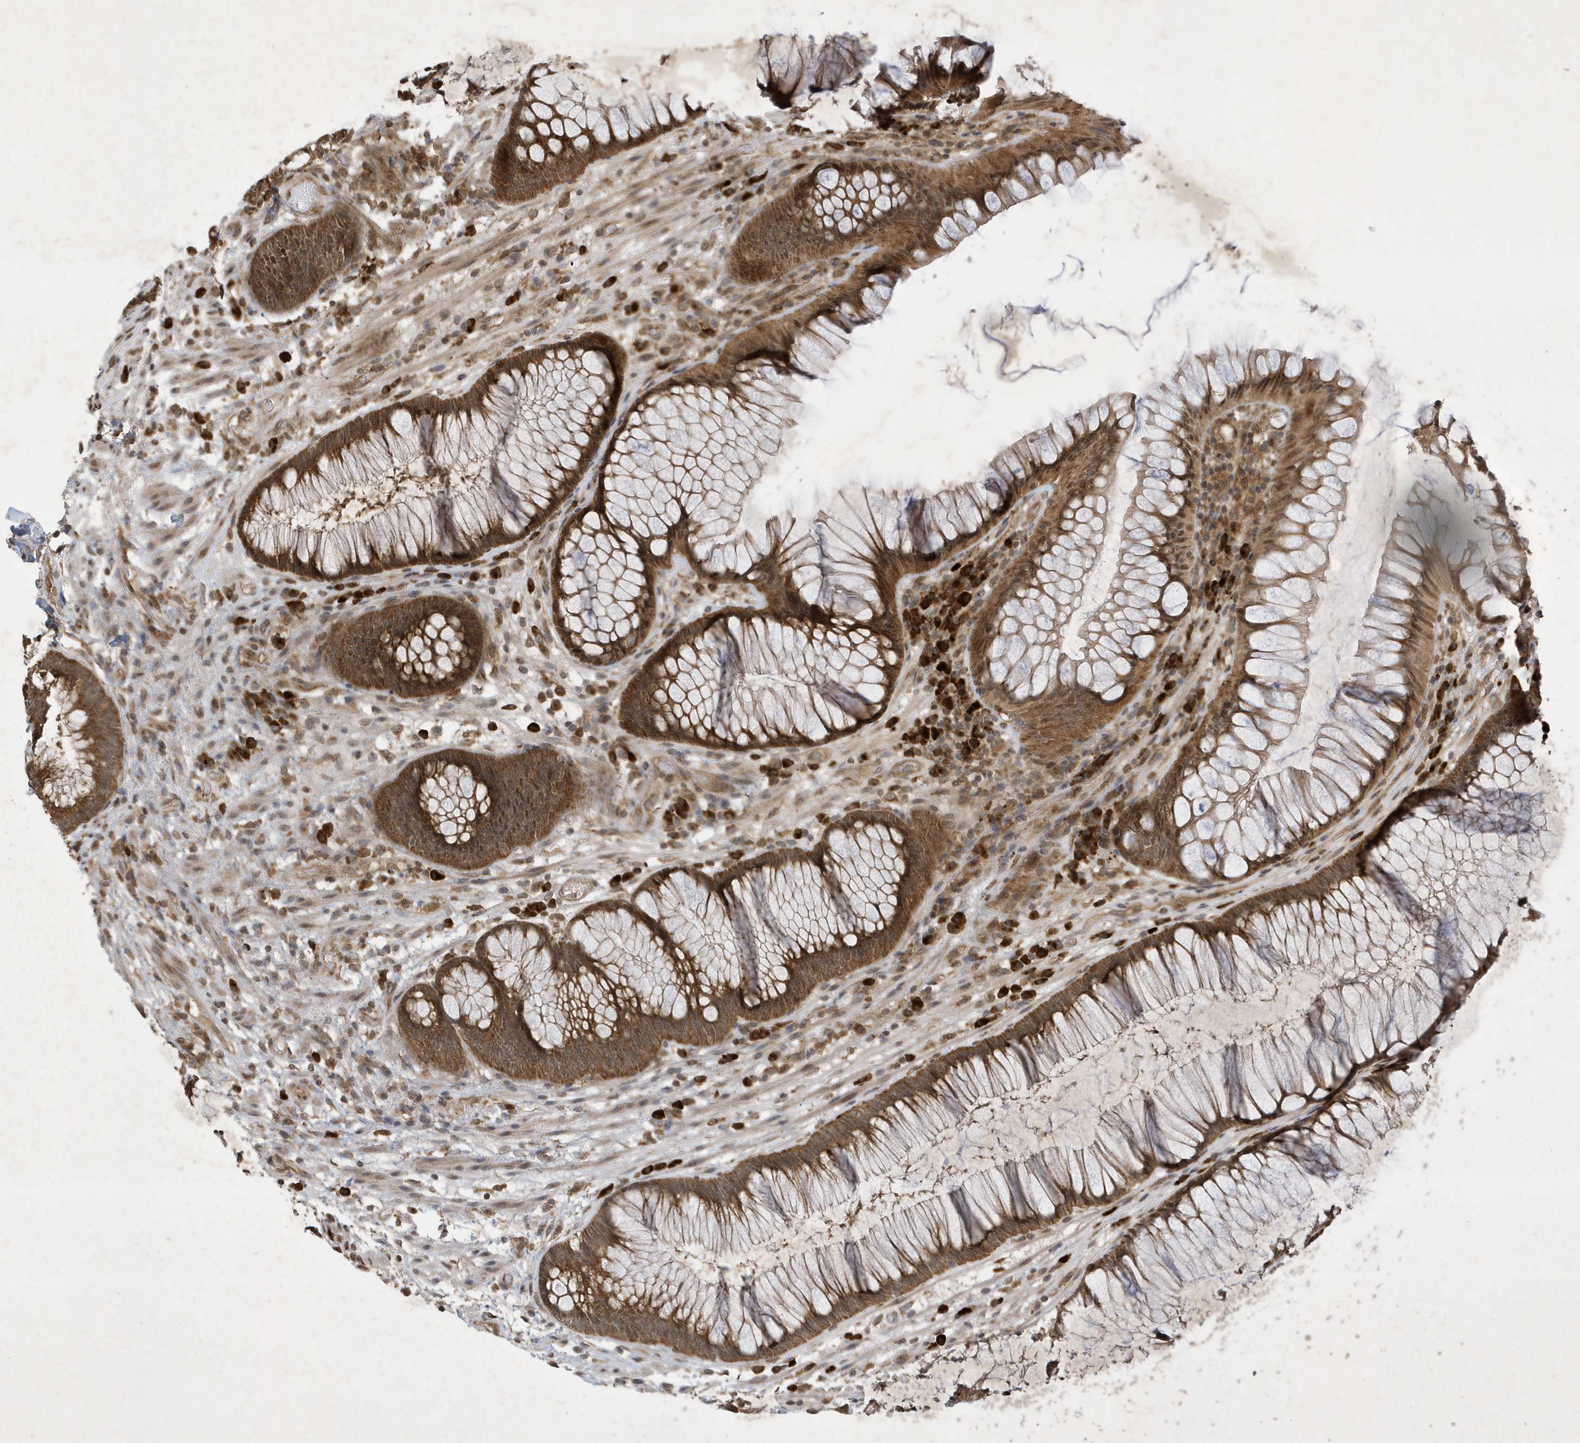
{"staining": {"intensity": "moderate", "quantity": ">75%", "location": "cytoplasmic/membranous,nuclear"}, "tissue": "rectum", "cell_type": "Glandular cells", "image_type": "normal", "snomed": [{"axis": "morphology", "description": "Normal tissue, NOS"}, {"axis": "topography", "description": "Rectum"}], "caption": "Glandular cells show moderate cytoplasmic/membranous,nuclear staining in approximately >75% of cells in benign rectum. (DAB IHC, brown staining for protein, blue staining for nuclei).", "gene": "STX10", "patient": {"sex": "male", "age": 51}}